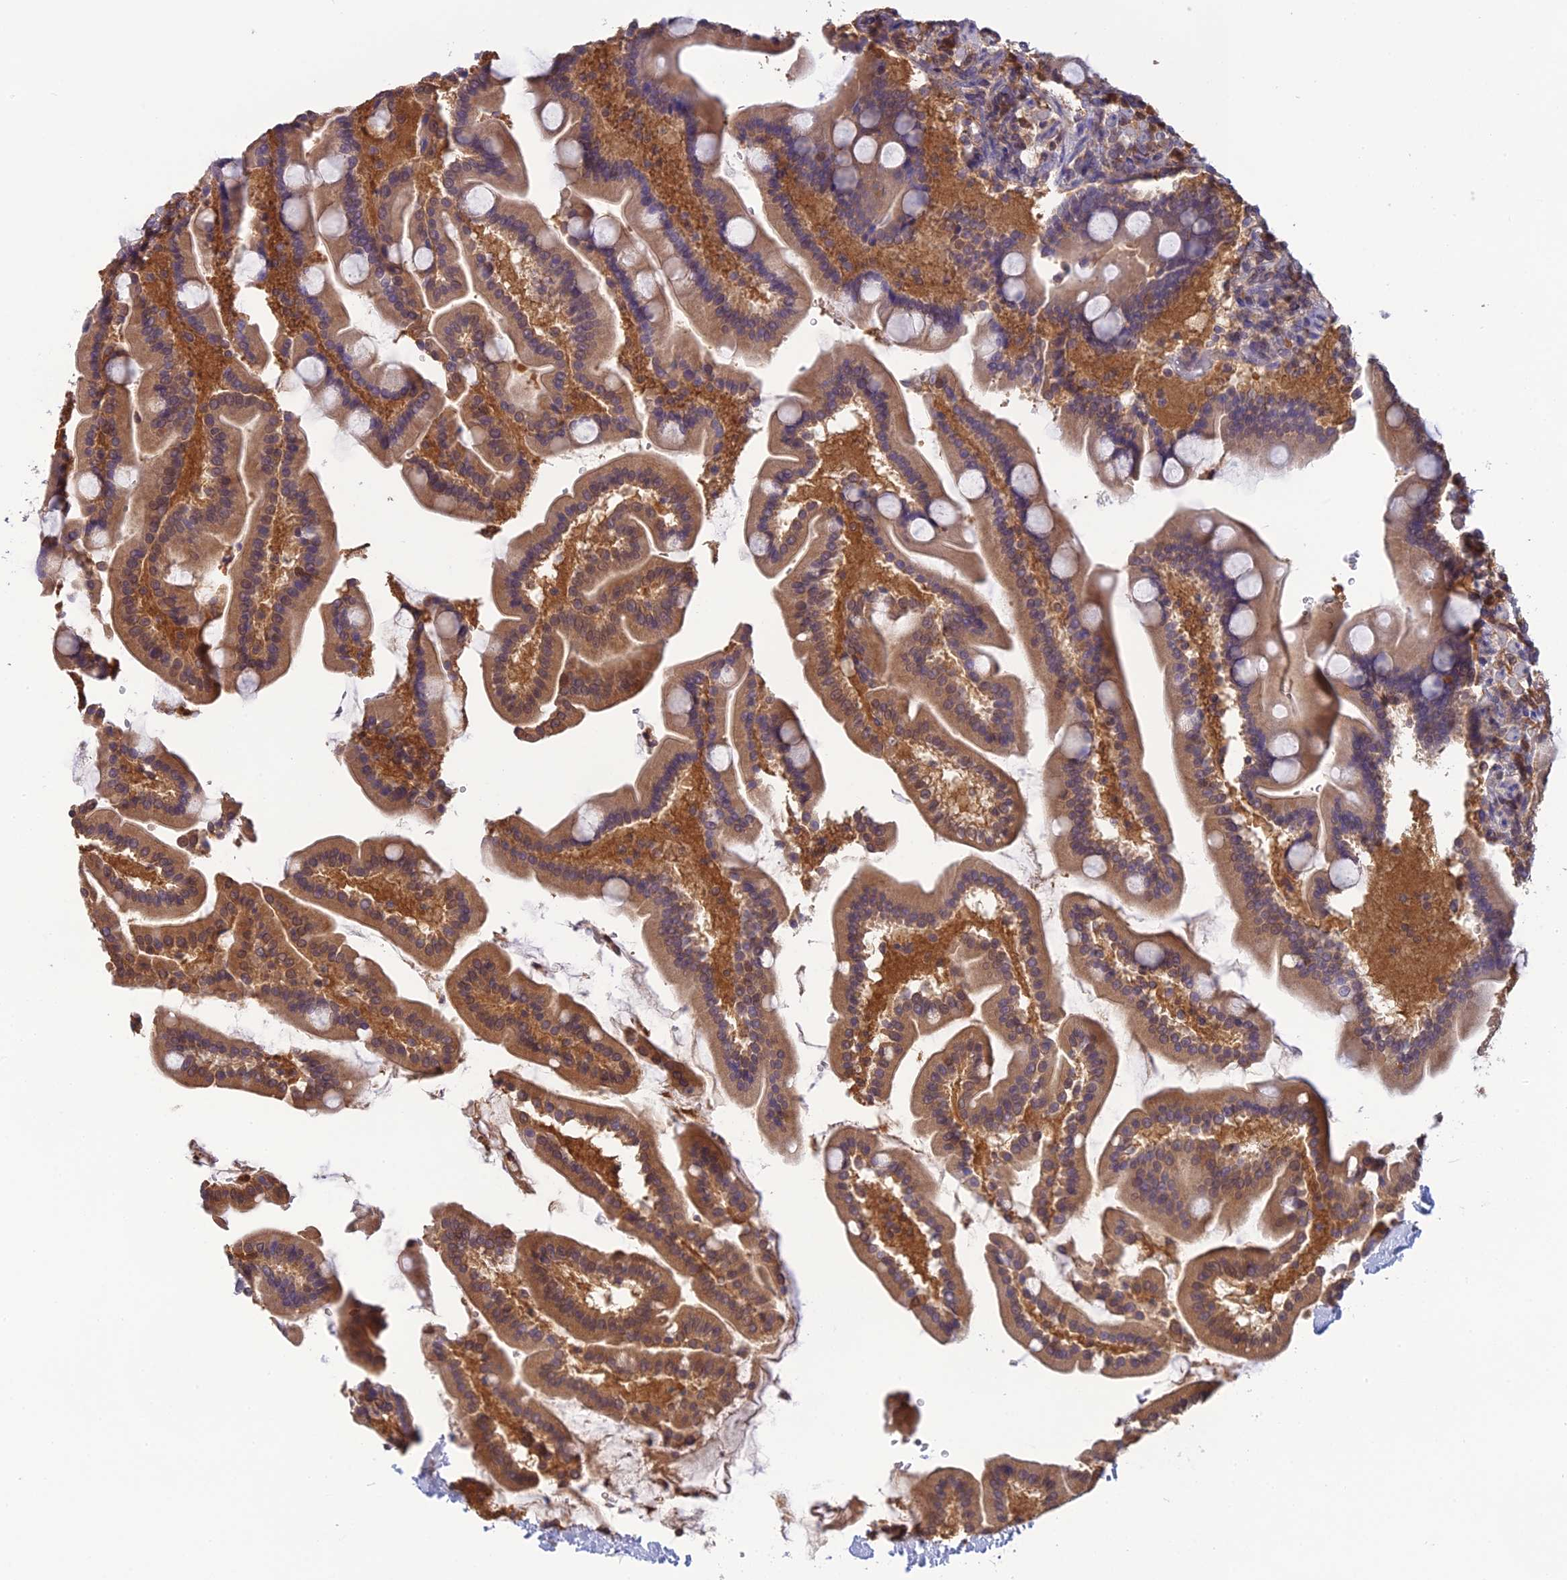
{"staining": {"intensity": "moderate", "quantity": "25%-75%", "location": "cytoplasmic/membranous"}, "tissue": "duodenum", "cell_type": "Glandular cells", "image_type": "normal", "snomed": [{"axis": "morphology", "description": "Normal tissue, NOS"}, {"axis": "topography", "description": "Duodenum"}], "caption": "A medium amount of moderate cytoplasmic/membranous expression is present in approximately 25%-75% of glandular cells in normal duodenum.", "gene": "HINT1", "patient": {"sex": "male", "age": 55}}